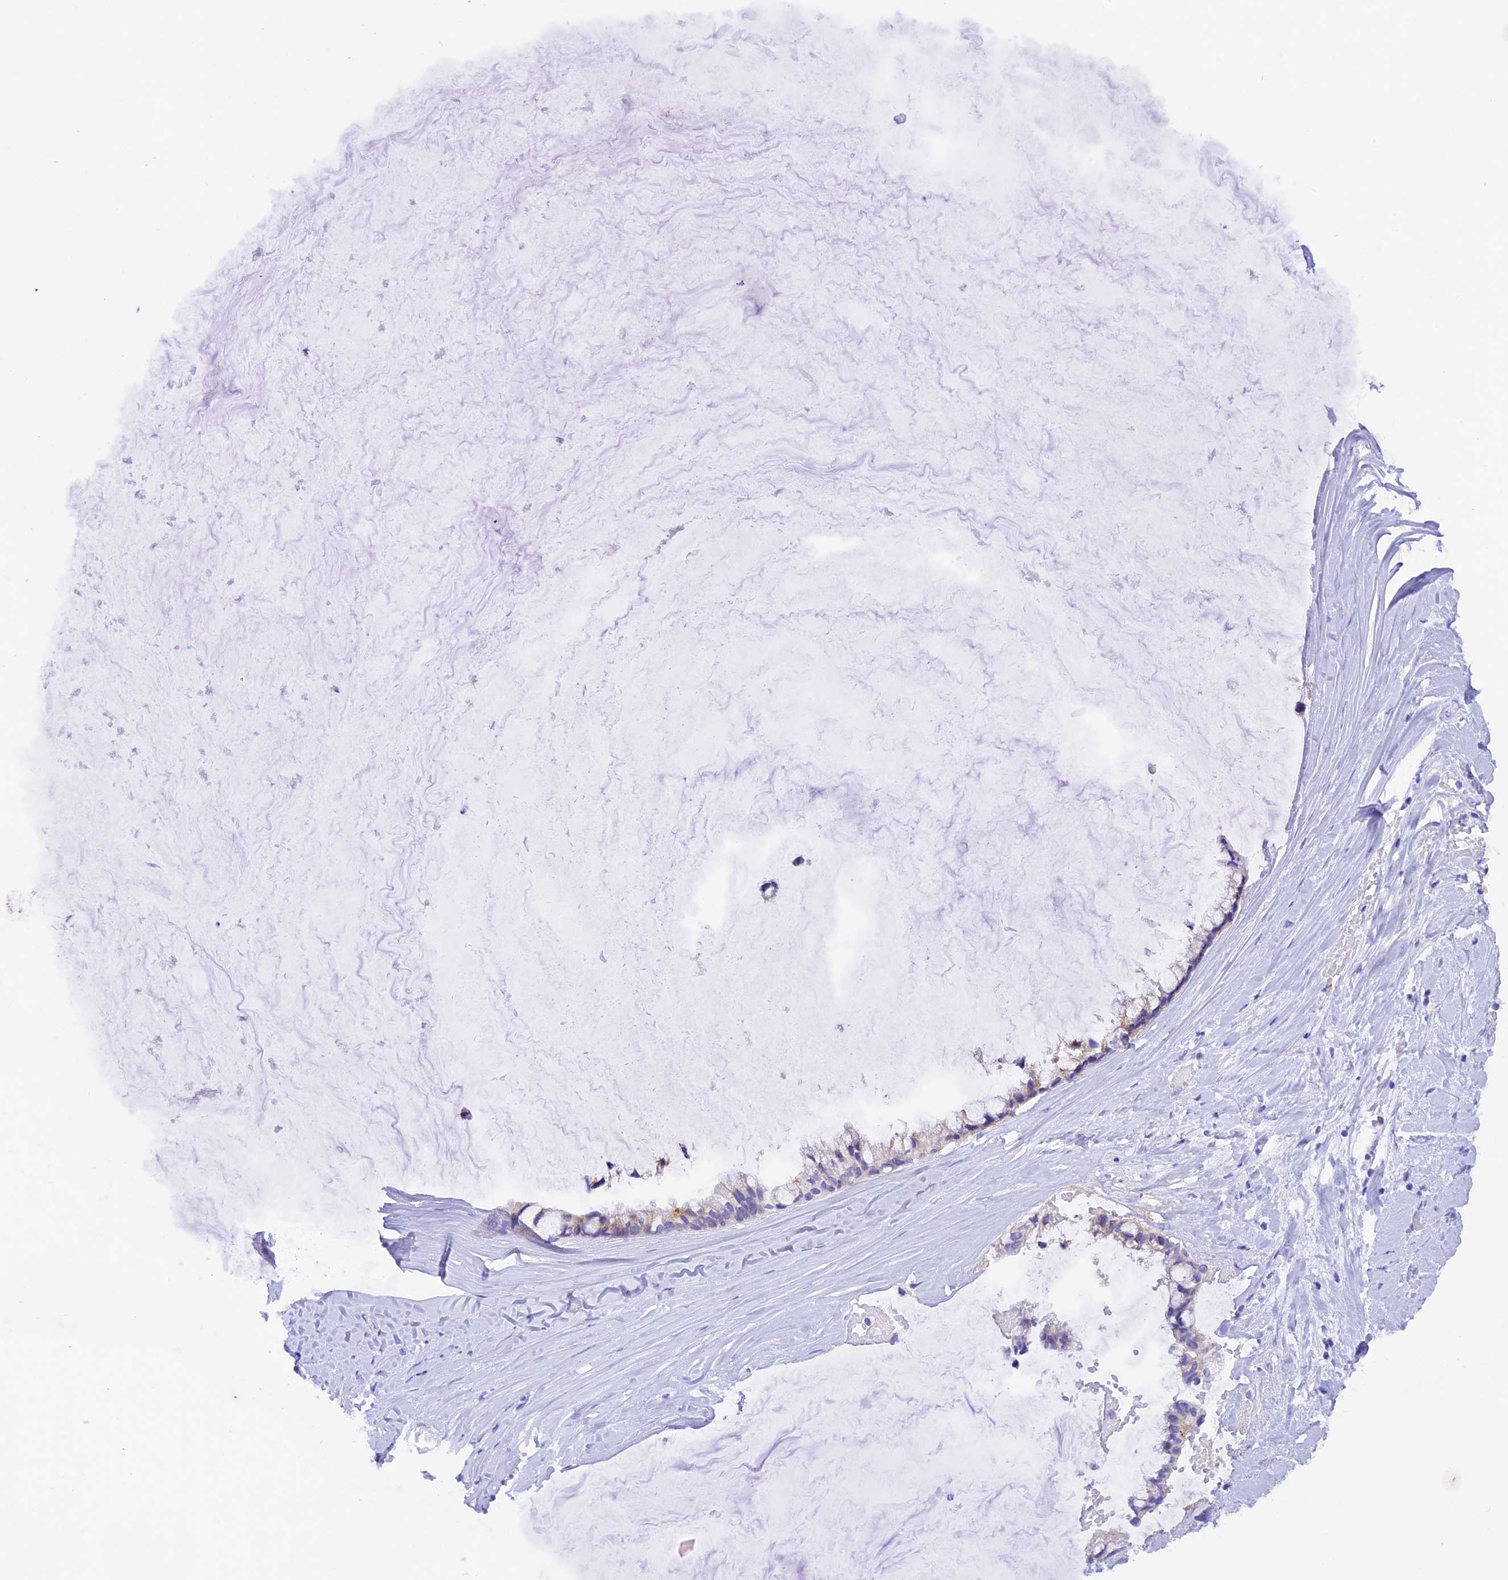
{"staining": {"intensity": "weak", "quantity": "<25%", "location": "cytoplasmic/membranous"}, "tissue": "ovarian cancer", "cell_type": "Tumor cells", "image_type": "cancer", "snomed": [{"axis": "morphology", "description": "Cystadenocarcinoma, mucinous, NOS"}, {"axis": "topography", "description": "Ovary"}], "caption": "This micrograph is of ovarian mucinous cystadenocarcinoma stained with immunohistochemistry (IHC) to label a protein in brown with the nuclei are counter-stained blue. There is no expression in tumor cells.", "gene": "COL6A5", "patient": {"sex": "female", "age": 39}}